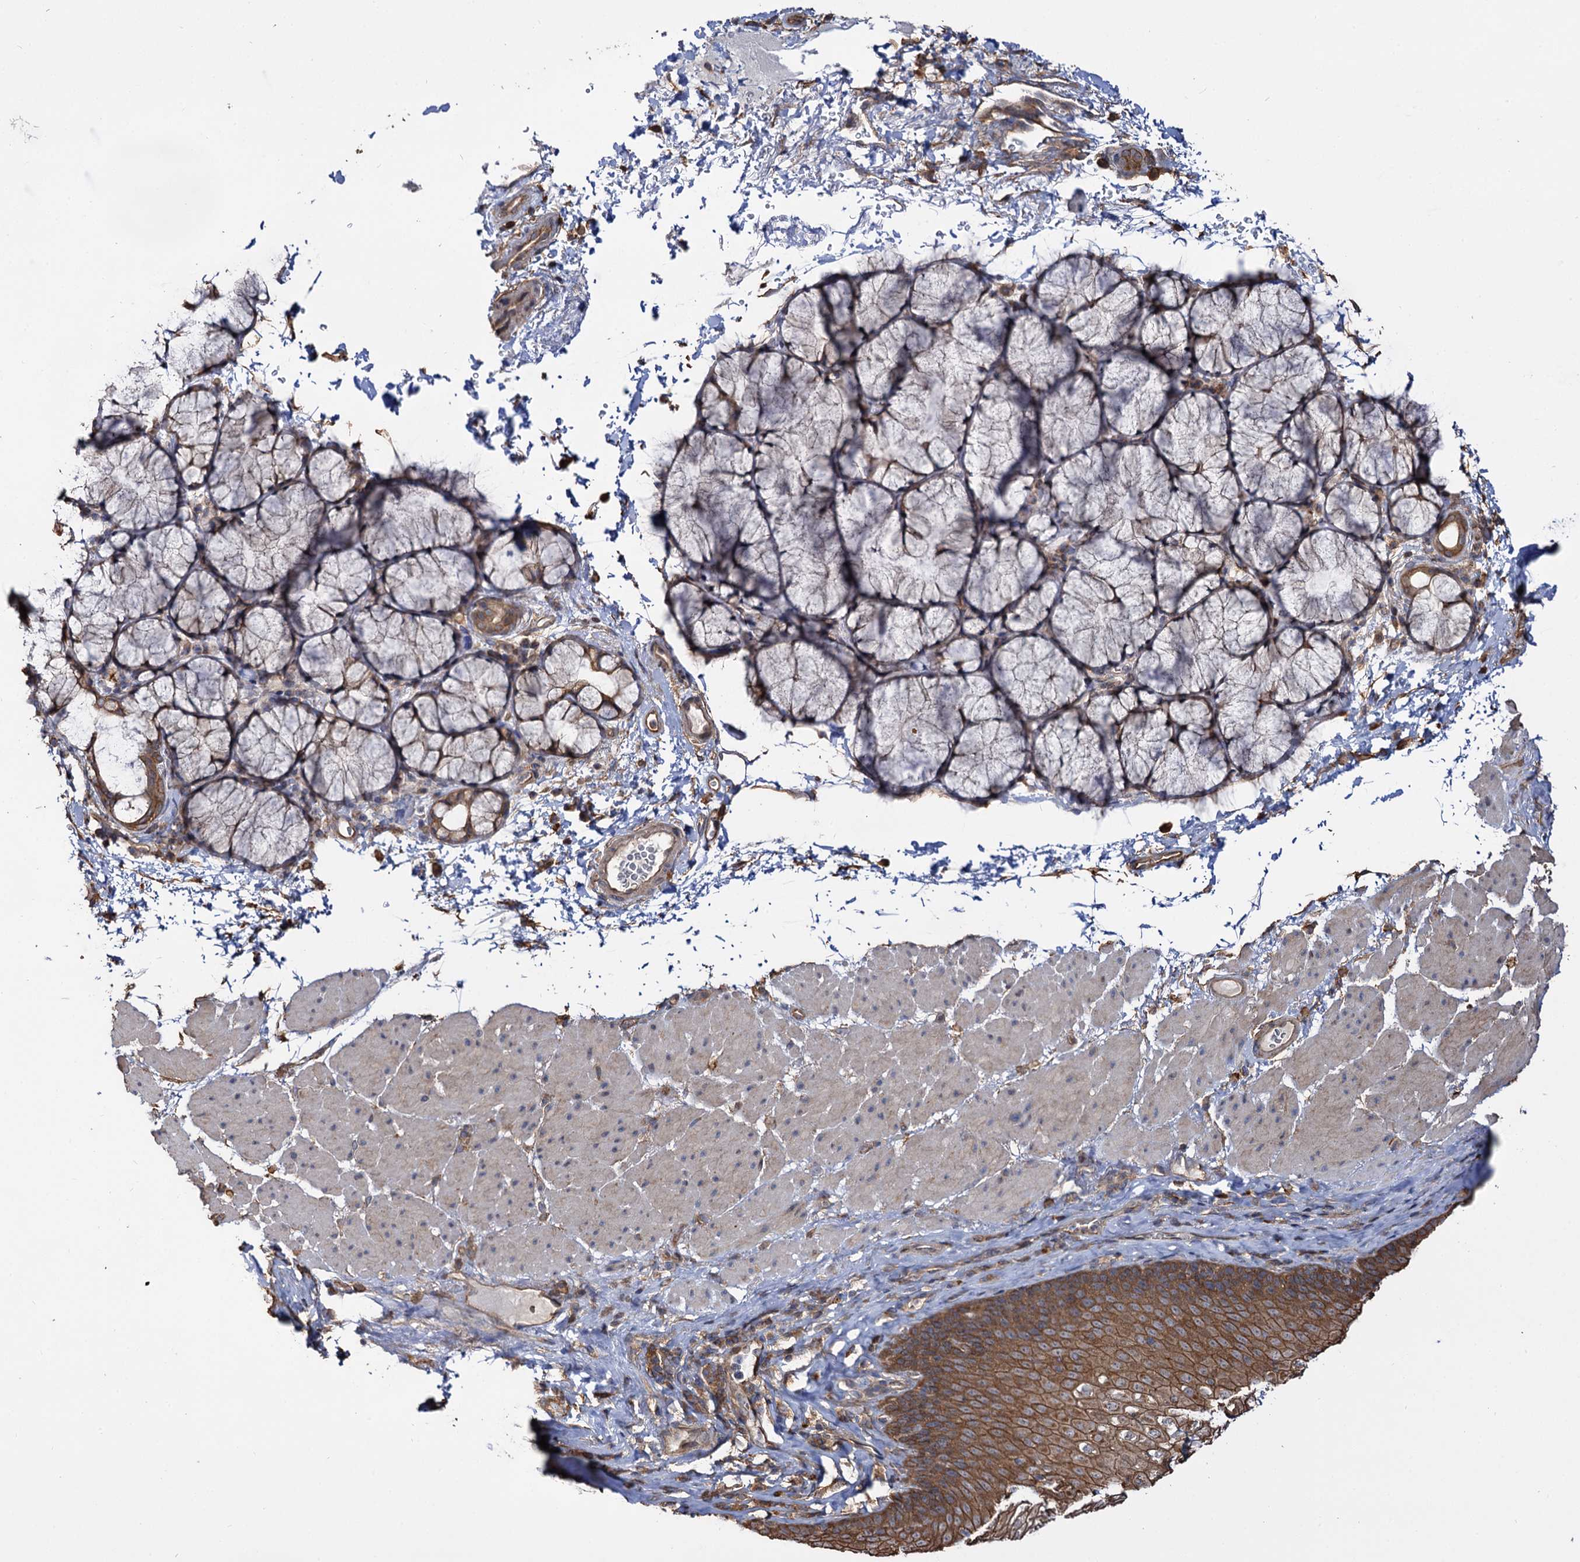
{"staining": {"intensity": "moderate", "quantity": ">75%", "location": "cytoplasmic/membranous"}, "tissue": "esophagus", "cell_type": "Squamous epithelial cells", "image_type": "normal", "snomed": [{"axis": "morphology", "description": "Normal tissue, NOS"}, {"axis": "topography", "description": "Esophagus"}], "caption": "Immunohistochemical staining of unremarkable esophagus demonstrates >75% levels of moderate cytoplasmic/membranous protein positivity in approximately >75% of squamous epithelial cells.", "gene": "IDI1", "patient": {"sex": "female", "age": 66}}